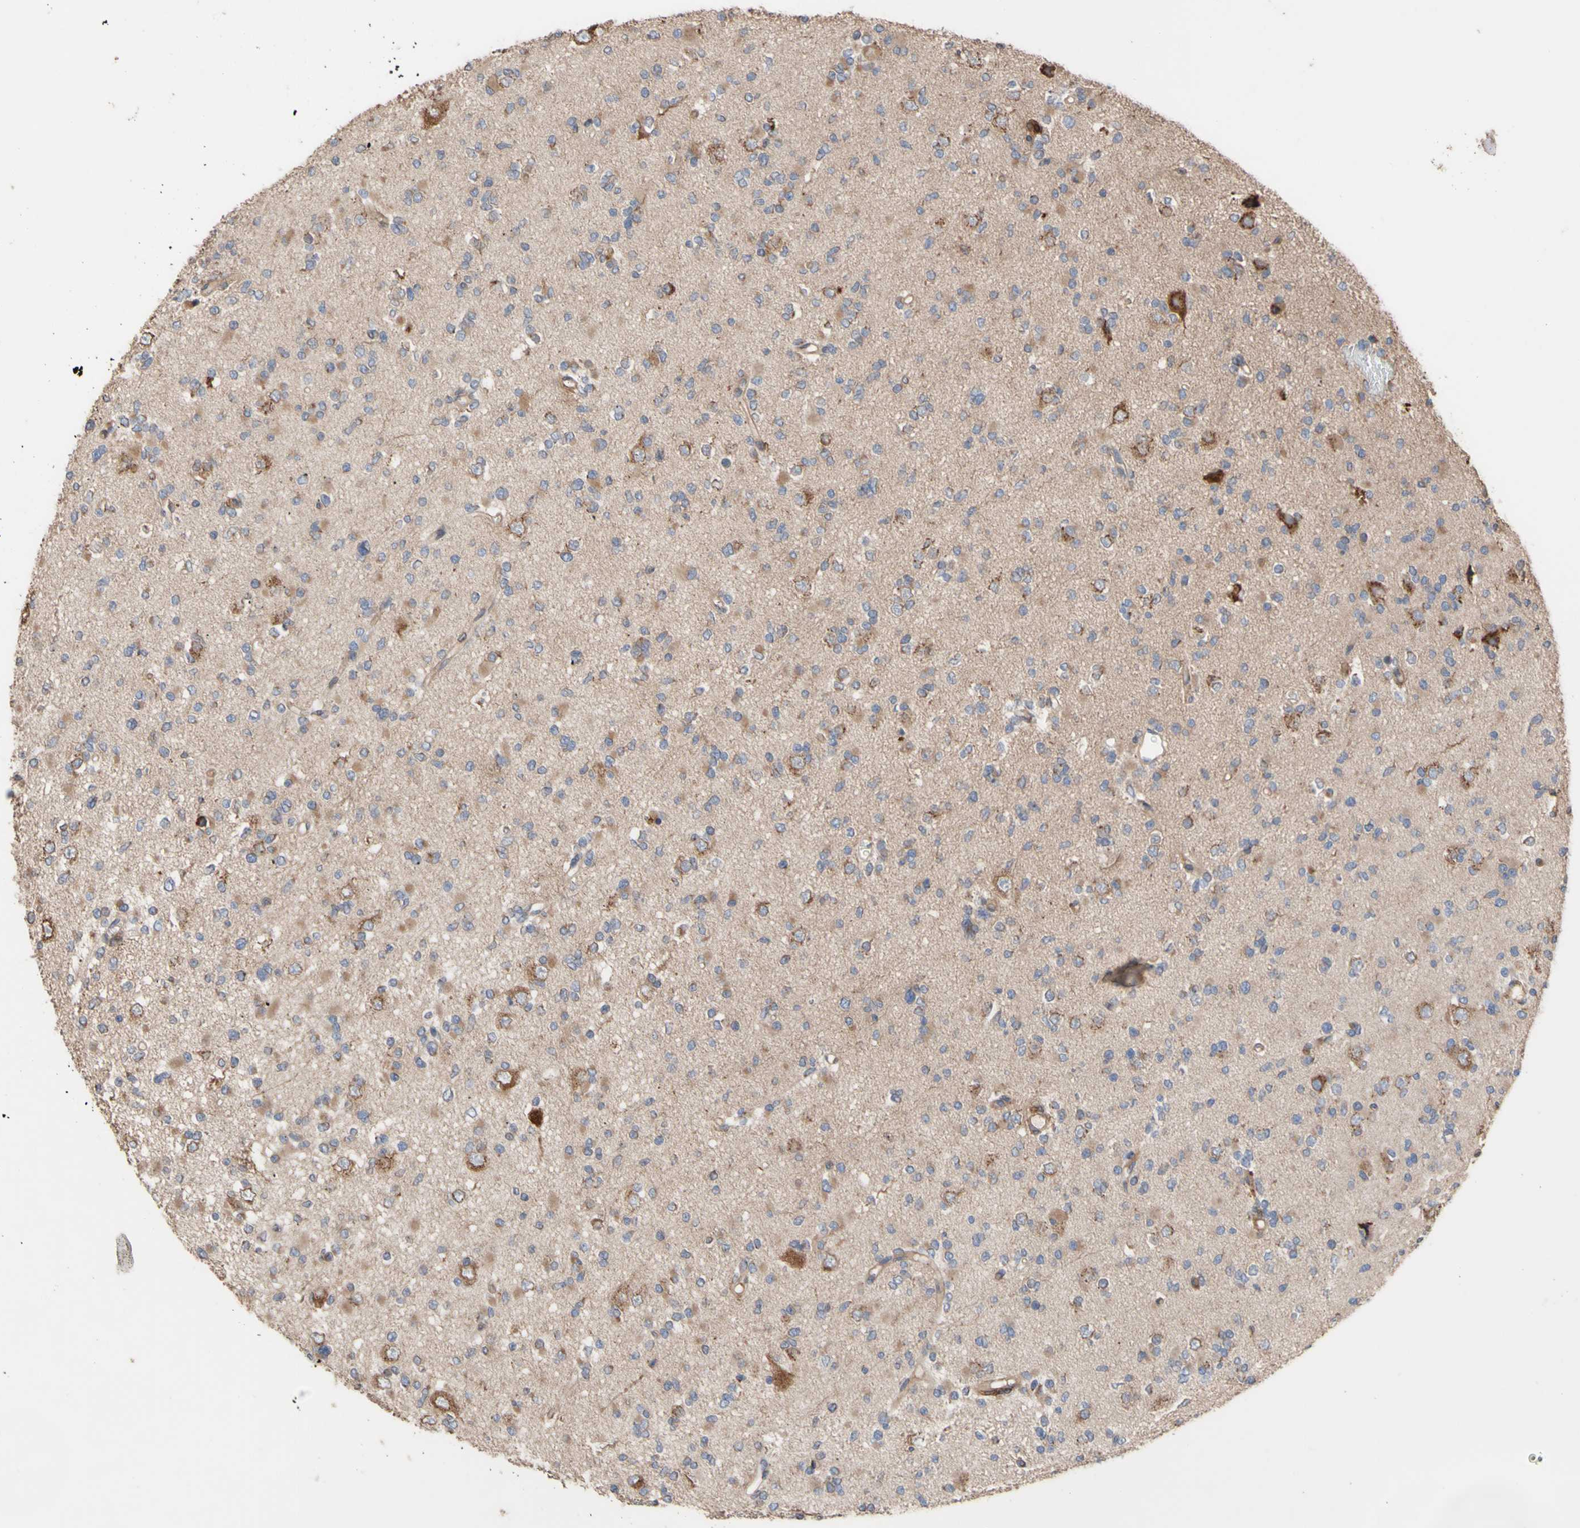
{"staining": {"intensity": "weak", "quantity": "25%-75%", "location": "cytoplasmic/membranous"}, "tissue": "glioma", "cell_type": "Tumor cells", "image_type": "cancer", "snomed": [{"axis": "morphology", "description": "Glioma, malignant, Low grade"}, {"axis": "topography", "description": "Brain"}], "caption": "Brown immunohistochemical staining in malignant glioma (low-grade) reveals weak cytoplasmic/membranous positivity in about 25%-75% of tumor cells. (Brightfield microscopy of DAB IHC at high magnification).", "gene": "NECTIN3", "patient": {"sex": "female", "age": 22}}